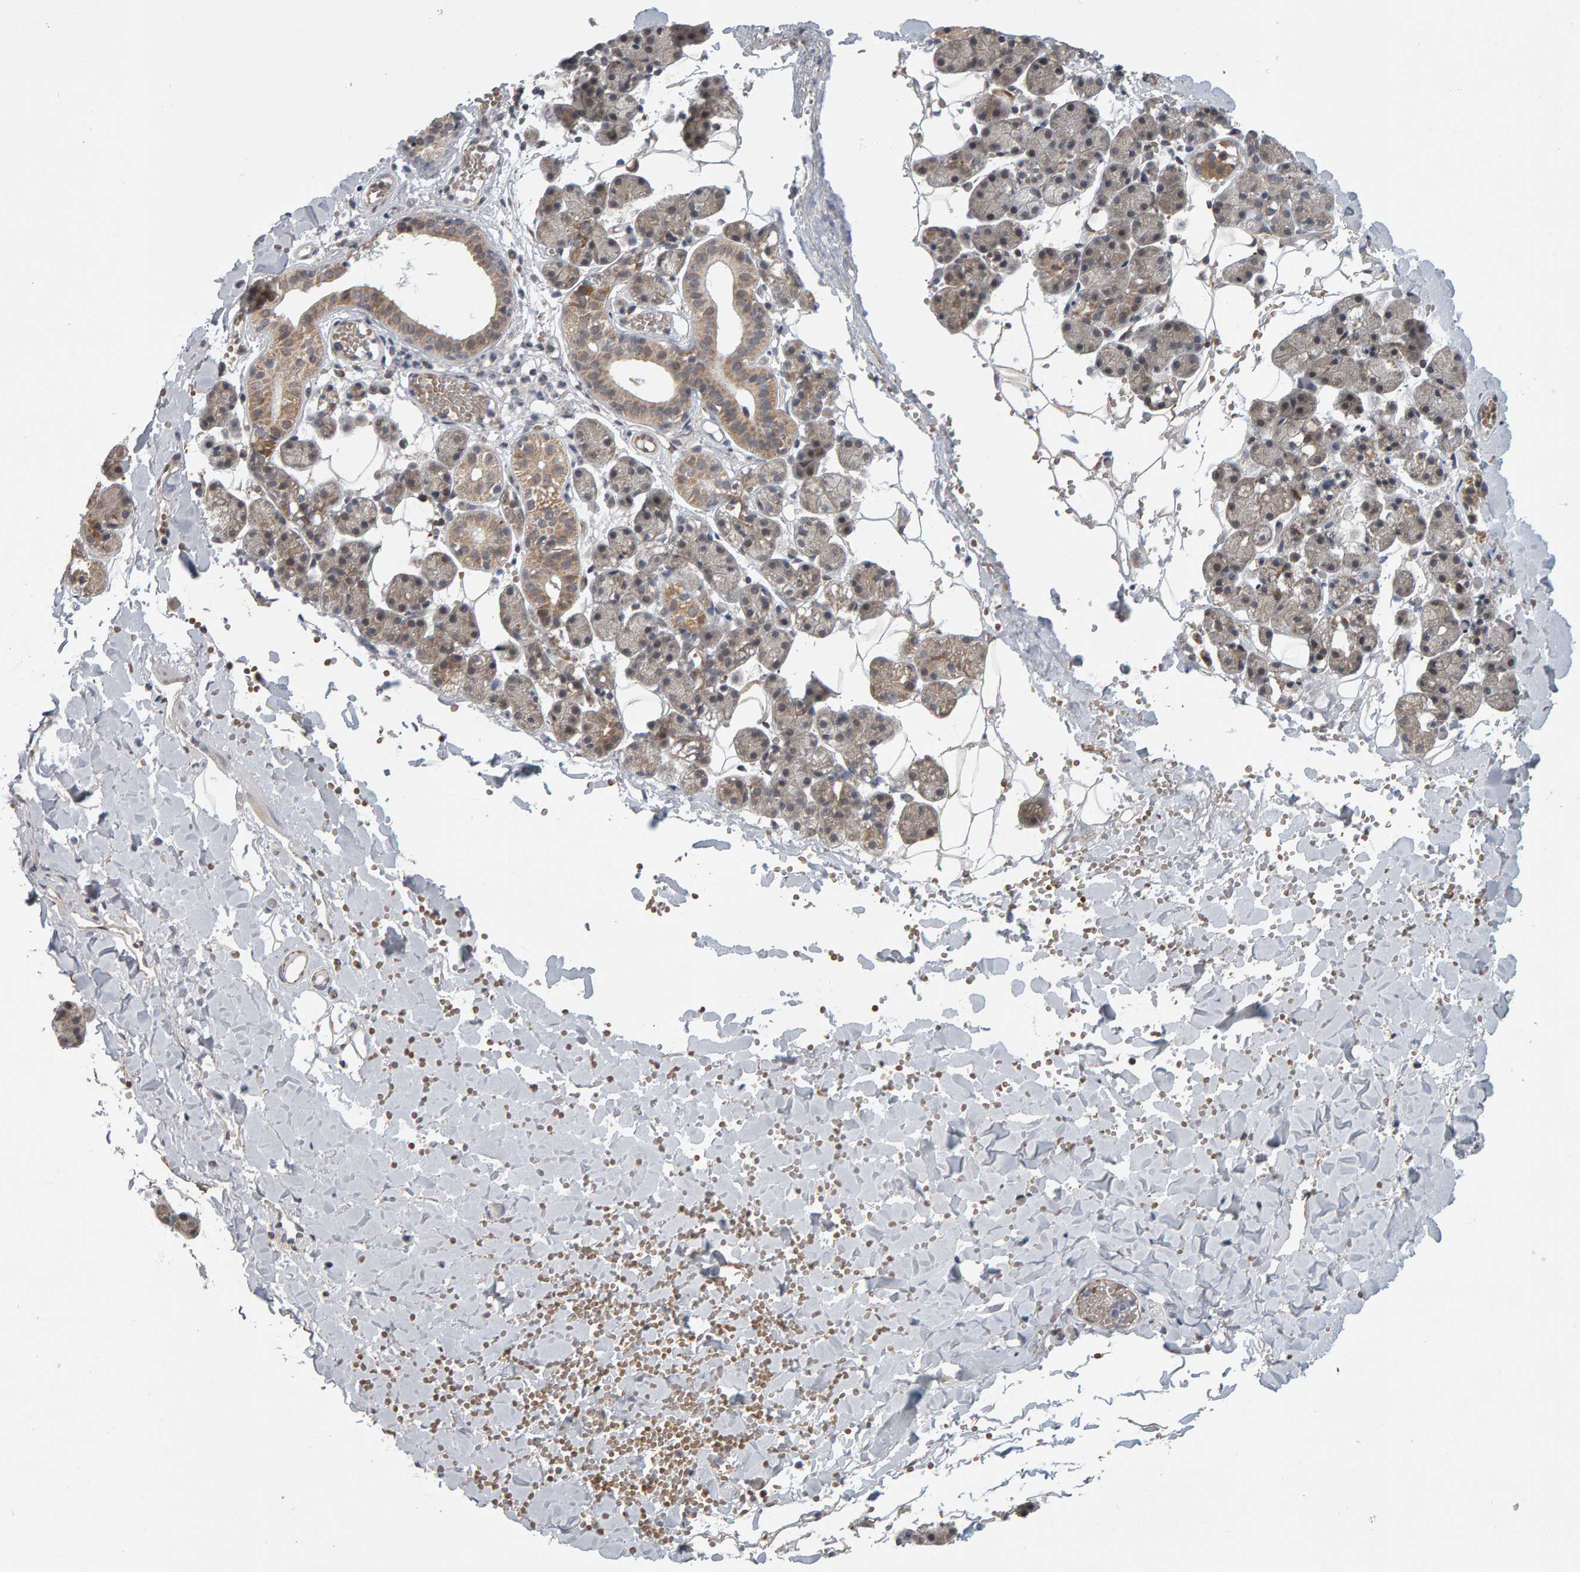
{"staining": {"intensity": "moderate", "quantity": ">75%", "location": "cytoplasmic/membranous"}, "tissue": "salivary gland", "cell_type": "Glandular cells", "image_type": "normal", "snomed": [{"axis": "morphology", "description": "Normal tissue, NOS"}, {"axis": "topography", "description": "Salivary gland"}], "caption": "Protein staining of benign salivary gland displays moderate cytoplasmic/membranous positivity in about >75% of glandular cells.", "gene": "DAP3", "patient": {"sex": "female", "age": 33}}